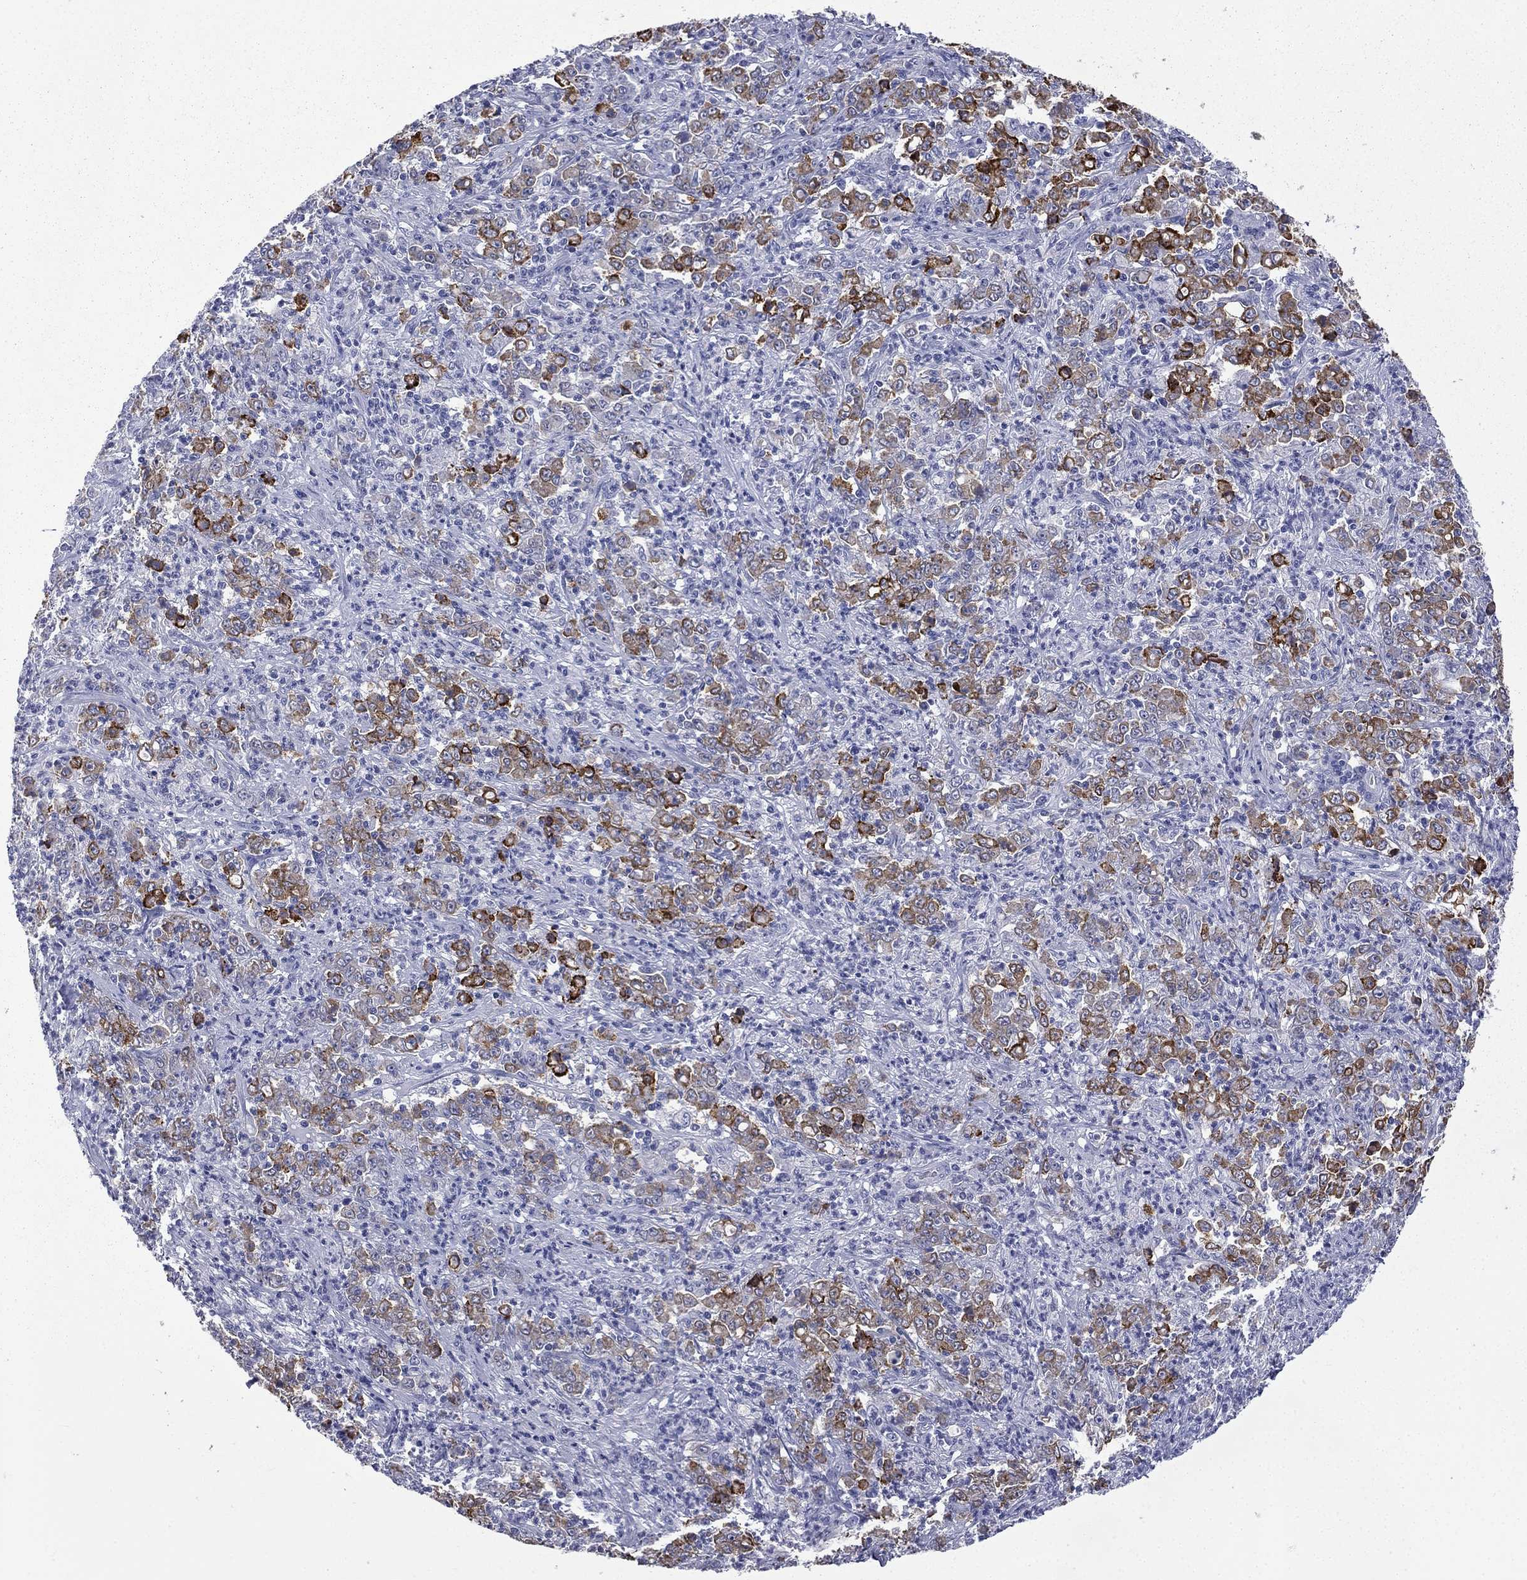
{"staining": {"intensity": "strong", "quantity": "<25%", "location": "cytoplasmic/membranous"}, "tissue": "stomach cancer", "cell_type": "Tumor cells", "image_type": "cancer", "snomed": [{"axis": "morphology", "description": "Adenocarcinoma, NOS"}, {"axis": "topography", "description": "Stomach, lower"}], "caption": "Stomach cancer (adenocarcinoma) stained for a protein reveals strong cytoplasmic/membranous positivity in tumor cells.", "gene": "CES2", "patient": {"sex": "female", "age": 71}}